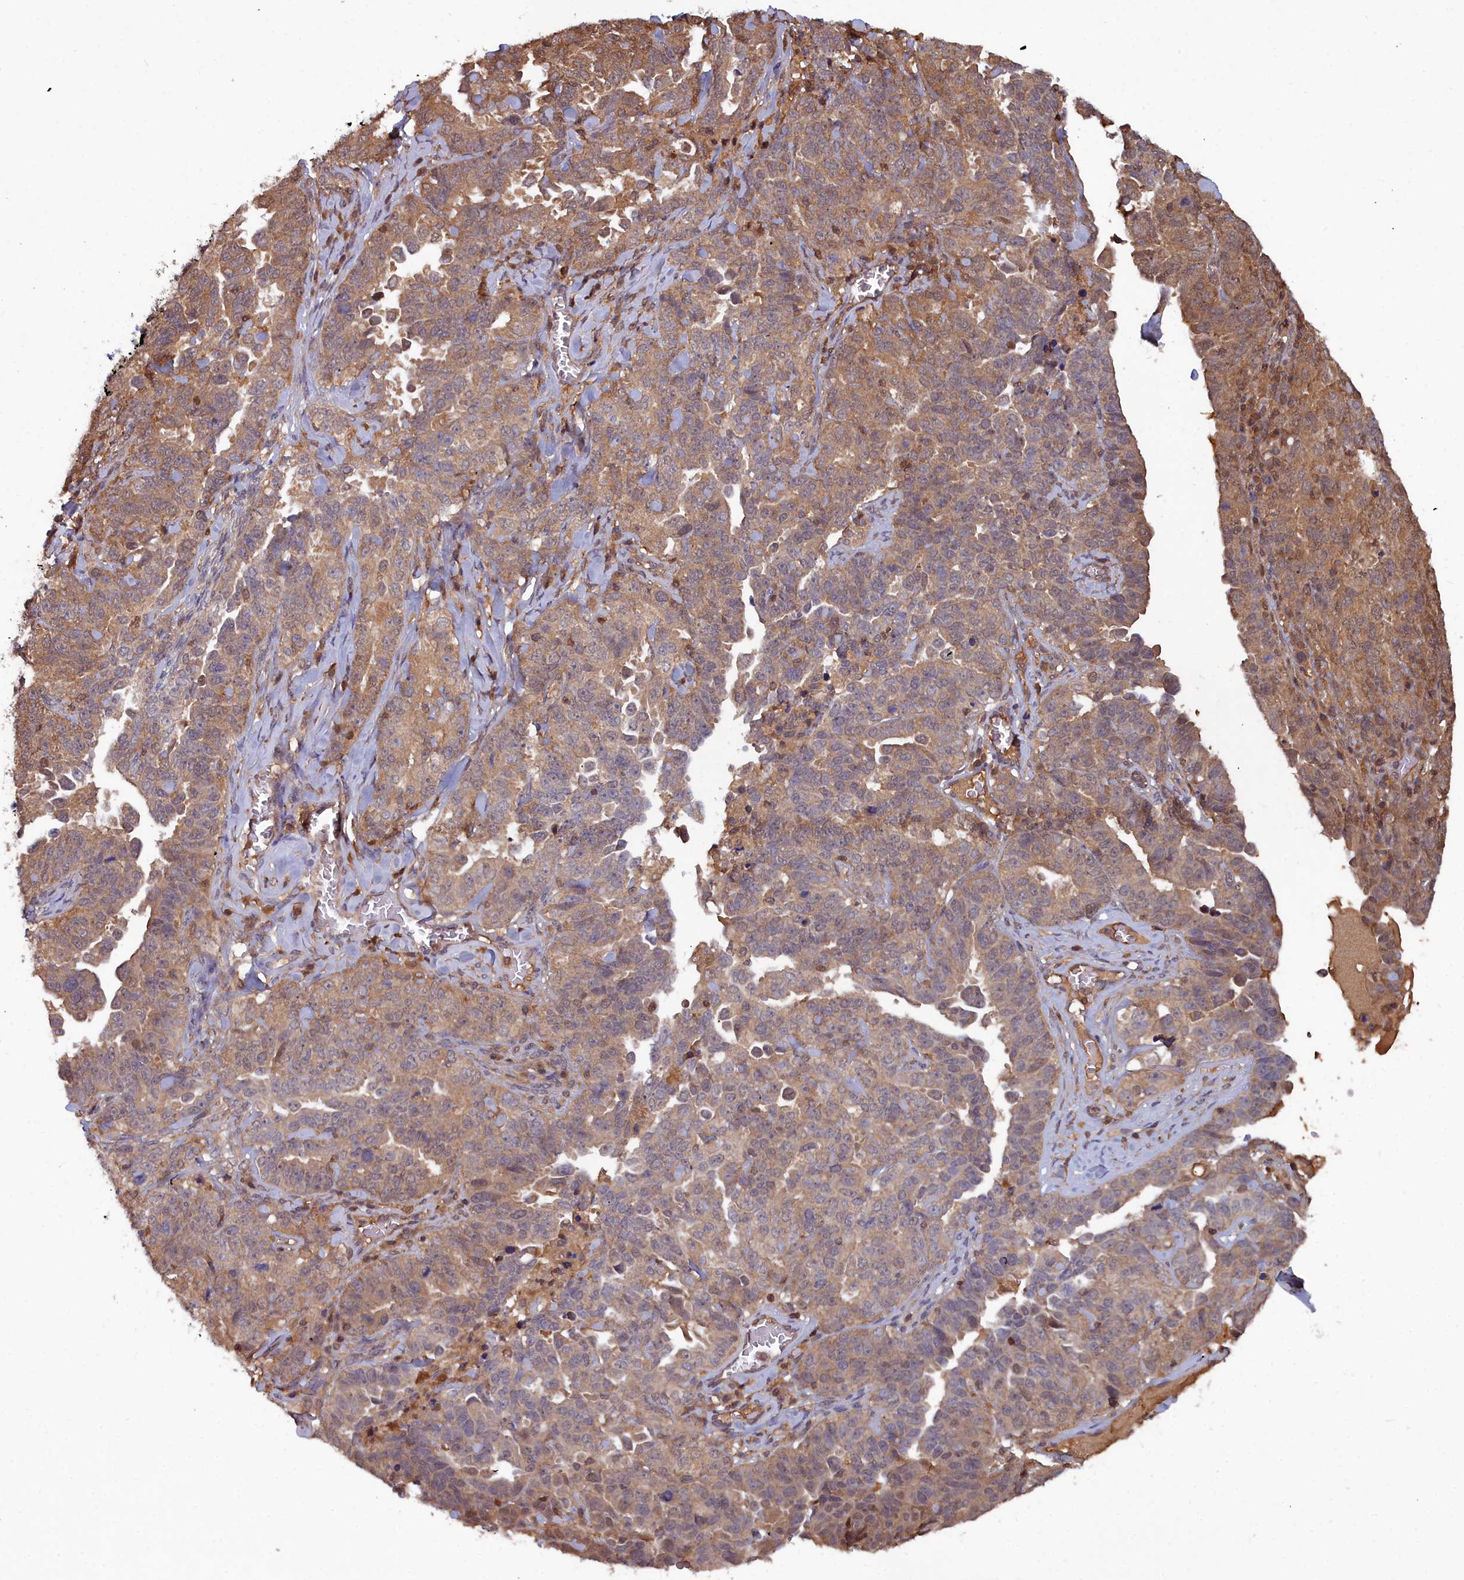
{"staining": {"intensity": "moderate", "quantity": ">75%", "location": "cytoplasmic/membranous"}, "tissue": "ovarian cancer", "cell_type": "Tumor cells", "image_type": "cancer", "snomed": [{"axis": "morphology", "description": "Carcinoma, endometroid"}, {"axis": "topography", "description": "Ovary"}], "caption": "Ovarian cancer (endometroid carcinoma) was stained to show a protein in brown. There is medium levels of moderate cytoplasmic/membranous positivity in approximately >75% of tumor cells.", "gene": "GFRA2", "patient": {"sex": "female", "age": 62}}